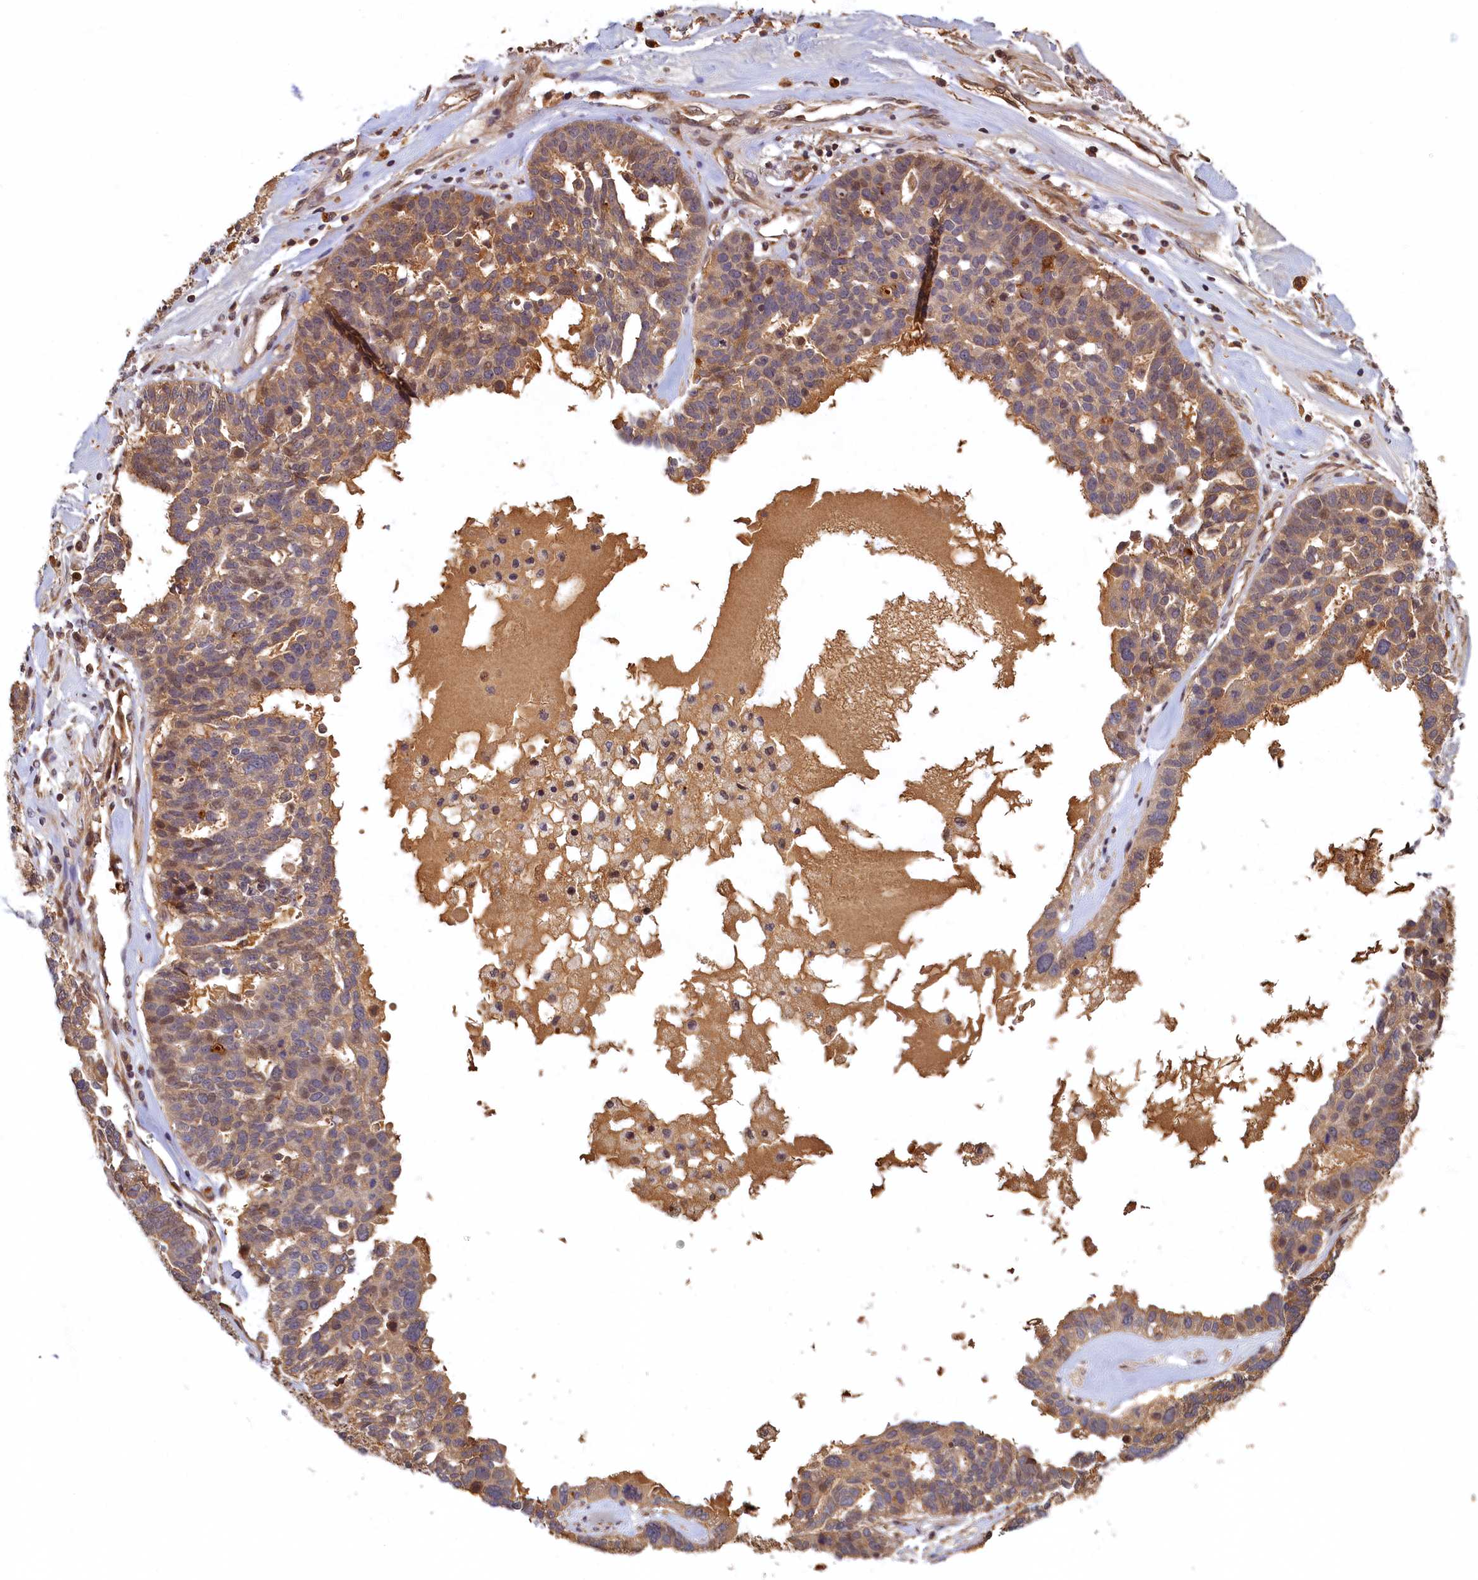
{"staining": {"intensity": "moderate", "quantity": "<25%", "location": "cytoplasmic/membranous,nuclear"}, "tissue": "ovarian cancer", "cell_type": "Tumor cells", "image_type": "cancer", "snomed": [{"axis": "morphology", "description": "Cystadenocarcinoma, serous, NOS"}, {"axis": "topography", "description": "Ovary"}], "caption": "Immunohistochemical staining of ovarian cancer shows moderate cytoplasmic/membranous and nuclear protein expression in about <25% of tumor cells.", "gene": "LCMT2", "patient": {"sex": "female", "age": 59}}